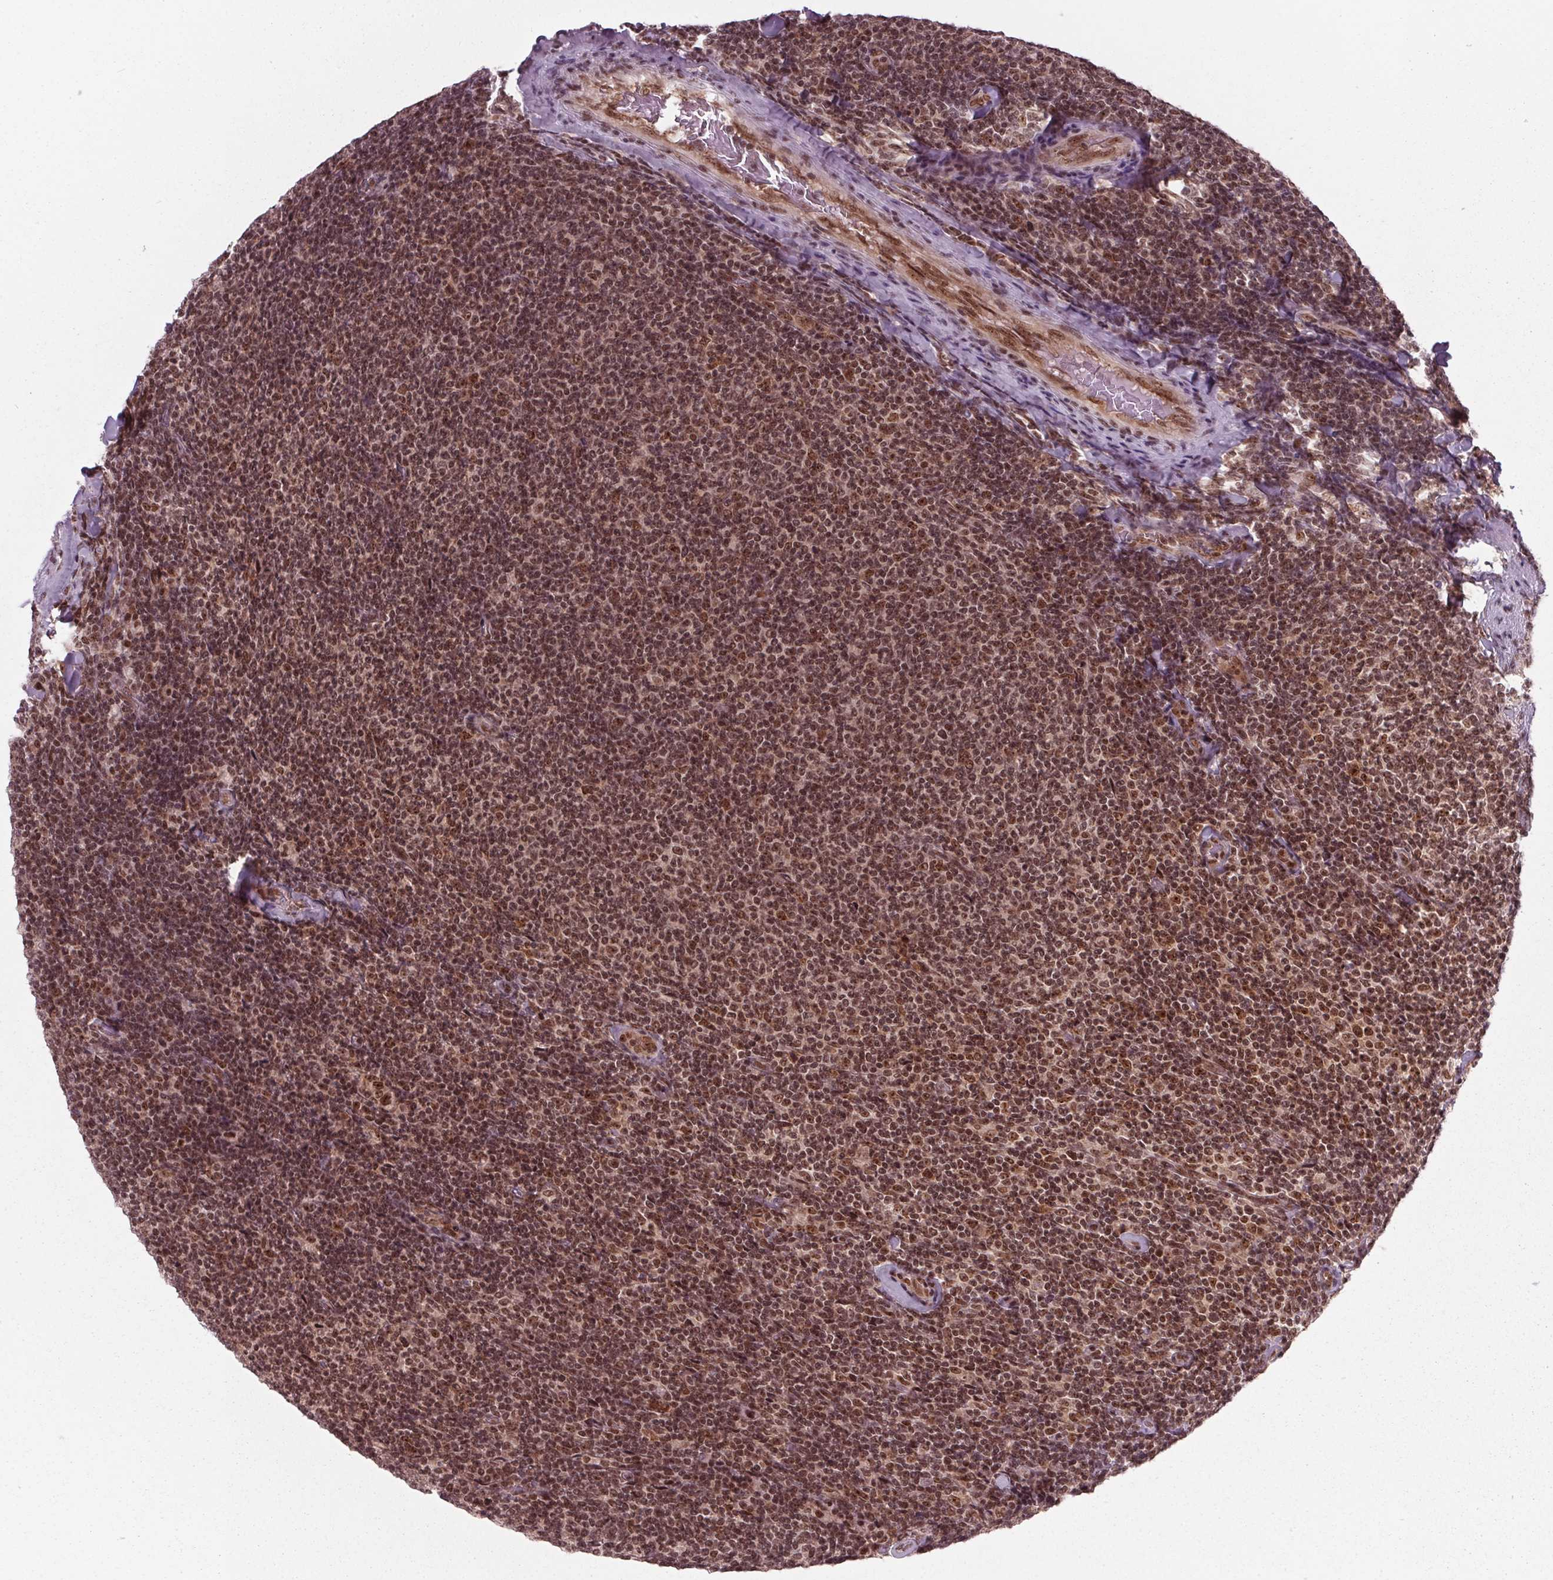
{"staining": {"intensity": "moderate", "quantity": ">75%", "location": "nuclear"}, "tissue": "lymphoma", "cell_type": "Tumor cells", "image_type": "cancer", "snomed": [{"axis": "morphology", "description": "Malignant lymphoma, non-Hodgkin's type, Low grade"}, {"axis": "topography", "description": "Lymph node"}], "caption": "Moderate nuclear expression is seen in about >75% of tumor cells in lymphoma.", "gene": "DDX41", "patient": {"sex": "male", "age": 52}}